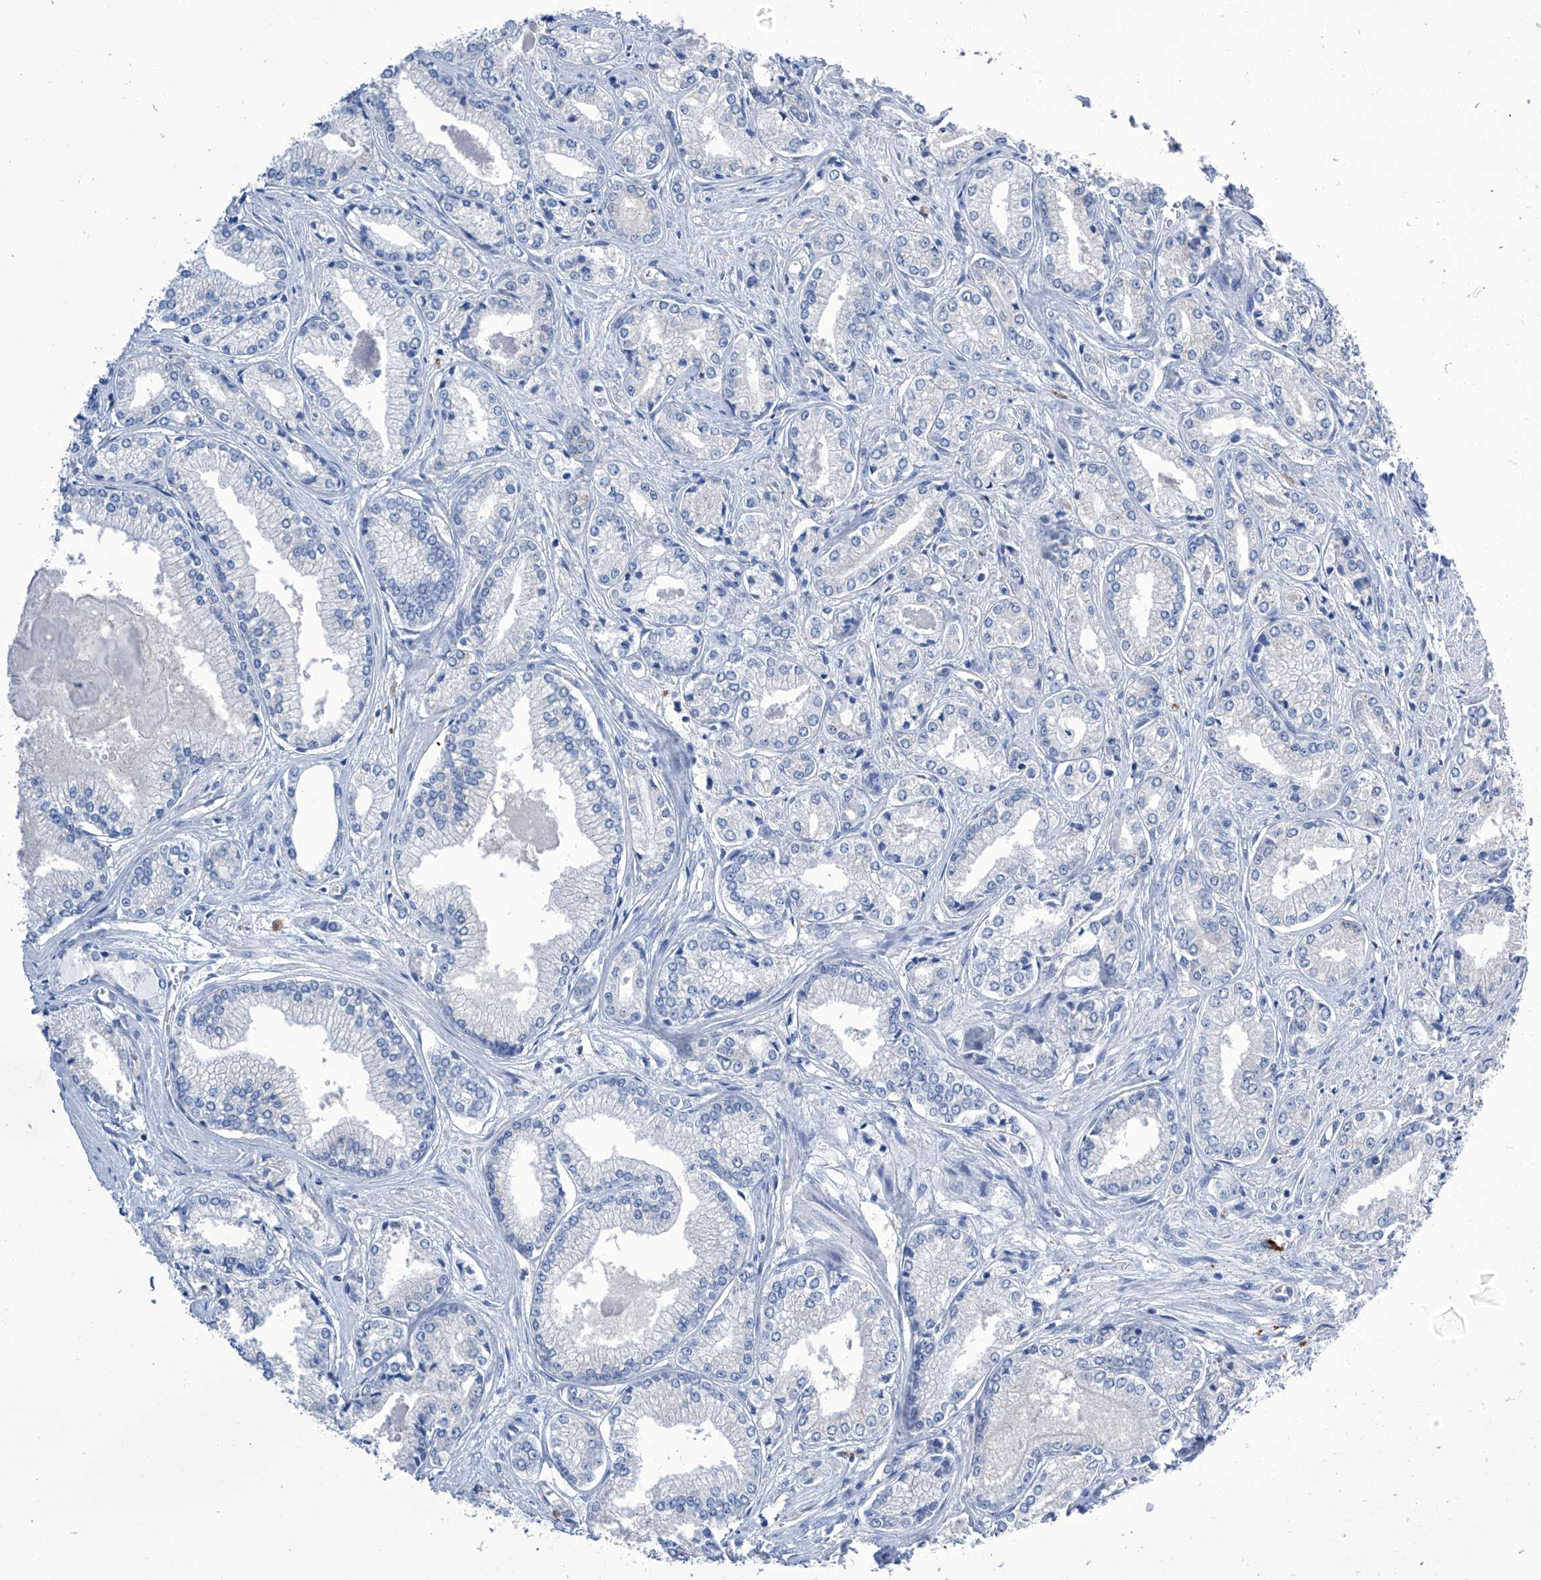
{"staining": {"intensity": "negative", "quantity": "none", "location": "none"}, "tissue": "prostate cancer", "cell_type": "Tumor cells", "image_type": "cancer", "snomed": [{"axis": "morphology", "description": "Adenocarcinoma, Low grade"}, {"axis": "topography", "description": "Prostate"}], "caption": "Immunohistochemistry photomicrograph of human prostate adenocarcinoma (low-grade) stained for a protein (brown), which demonstrates no expression in tumor cells.", "gene": "IMPA2", "patient": {"sex": "male", "age": 60}}